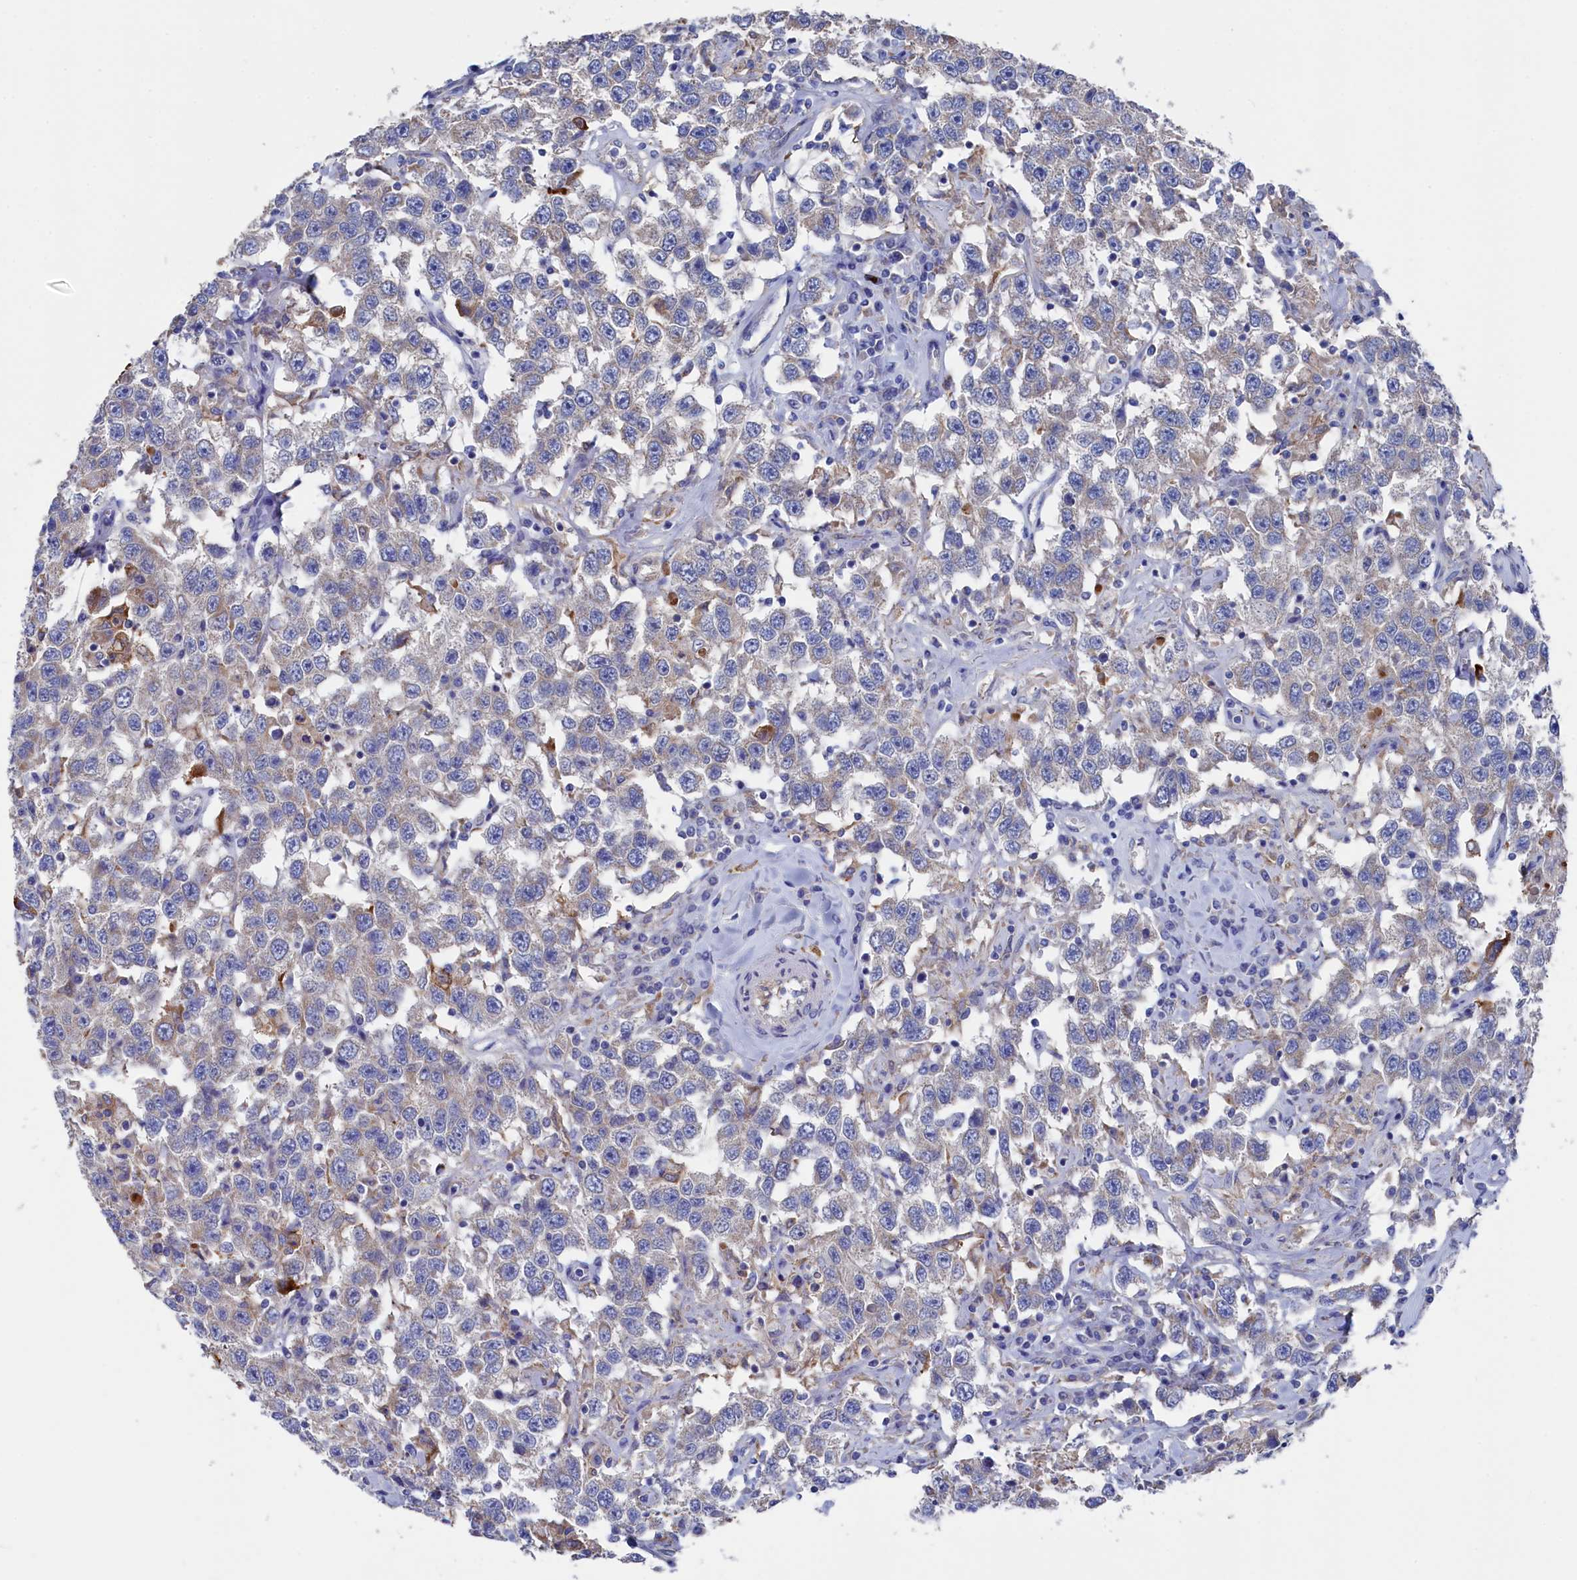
{"staining": {"intensity": "negative", "quantity": "none", "location": "none"}, "tissue": "testis cancer", "cell_type": "Tumor cells", "image_type": "cancer", "snomed": [{"axis": "morphology", "description": "Seminoma, NOS"}, {"axis": "topography", "description": "Testis"}], "caption": "Tumor cells are negative for brown protein staining in testis seminoma.", "gene": "C12orf73", "patient": {"sex": "male", "age": 41}}